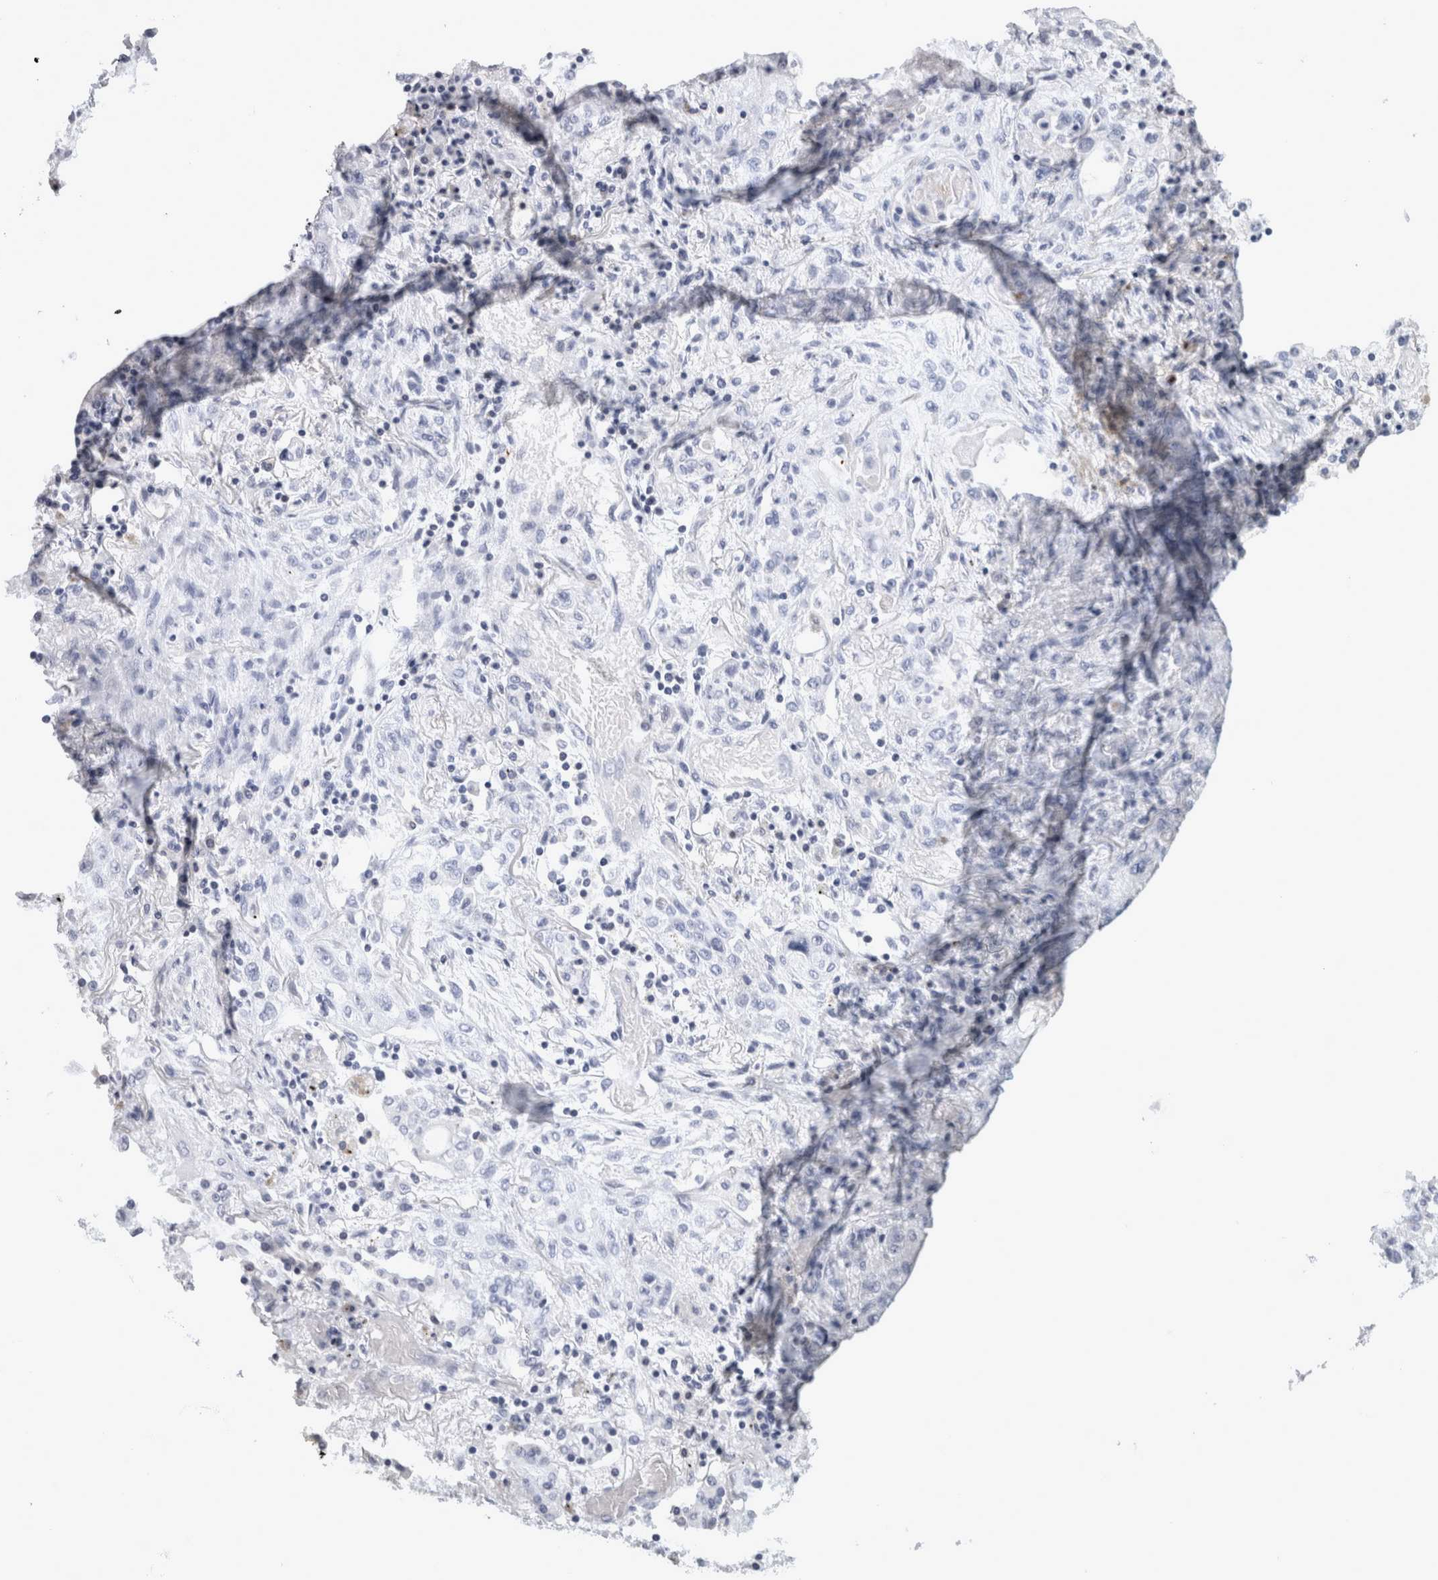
{"staining": {"intensity": "negative", "quantity": "none", "location": "none"}, "tissue": "lung cancer", "cell_type": "Tumor cells", "image_type": "cancer", "snomed": [{"axis": "morphology", "description": "Squamous cell carcinoma, NOS"}, {"axis": "topography", "description": "Lung"}], "caption": "Protein analysis of squamous cell carcinoma (lung) shows no significant positivity in tumor cells.", "gene": "TCAP", "patient": {"sex": "female", "age": 47}}